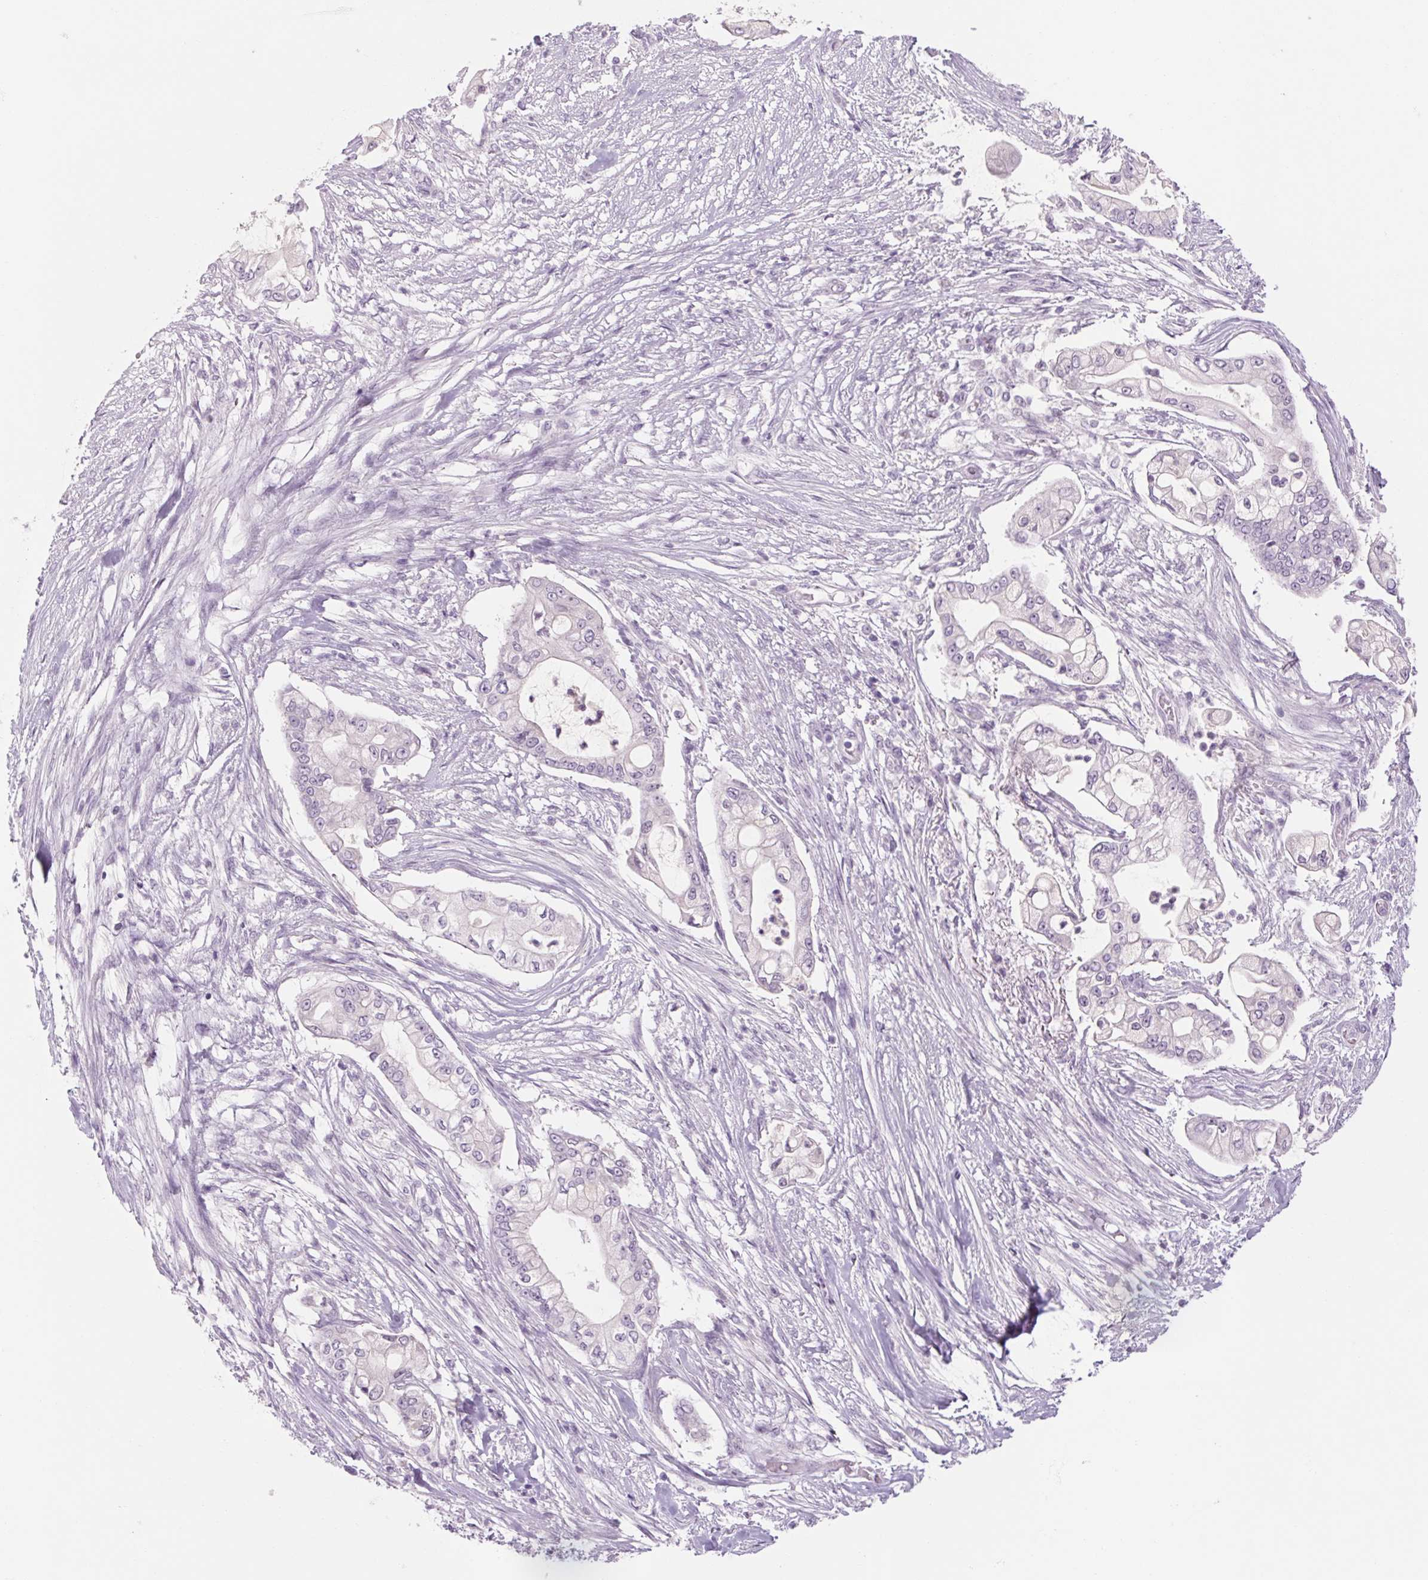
{"staining": {"intensity": "negative", "quantity": "none", "location": "none"}, "tissue": "pancreatic cancer", "cell_type": "Tumor cells", "image_type": "cancer", "snomed": [{"axis": "morphology", "description": "Adenocarcinoma, NOS"}, {"axis": "topography", "description": "Pancreas"}], "caption": "Histopathology image shows no protein expression in tumor cells of adenocarcinoma (pancreatic) tissue.", "gene": "RPTN", "patient": {"sex": "female", "age": 69}}